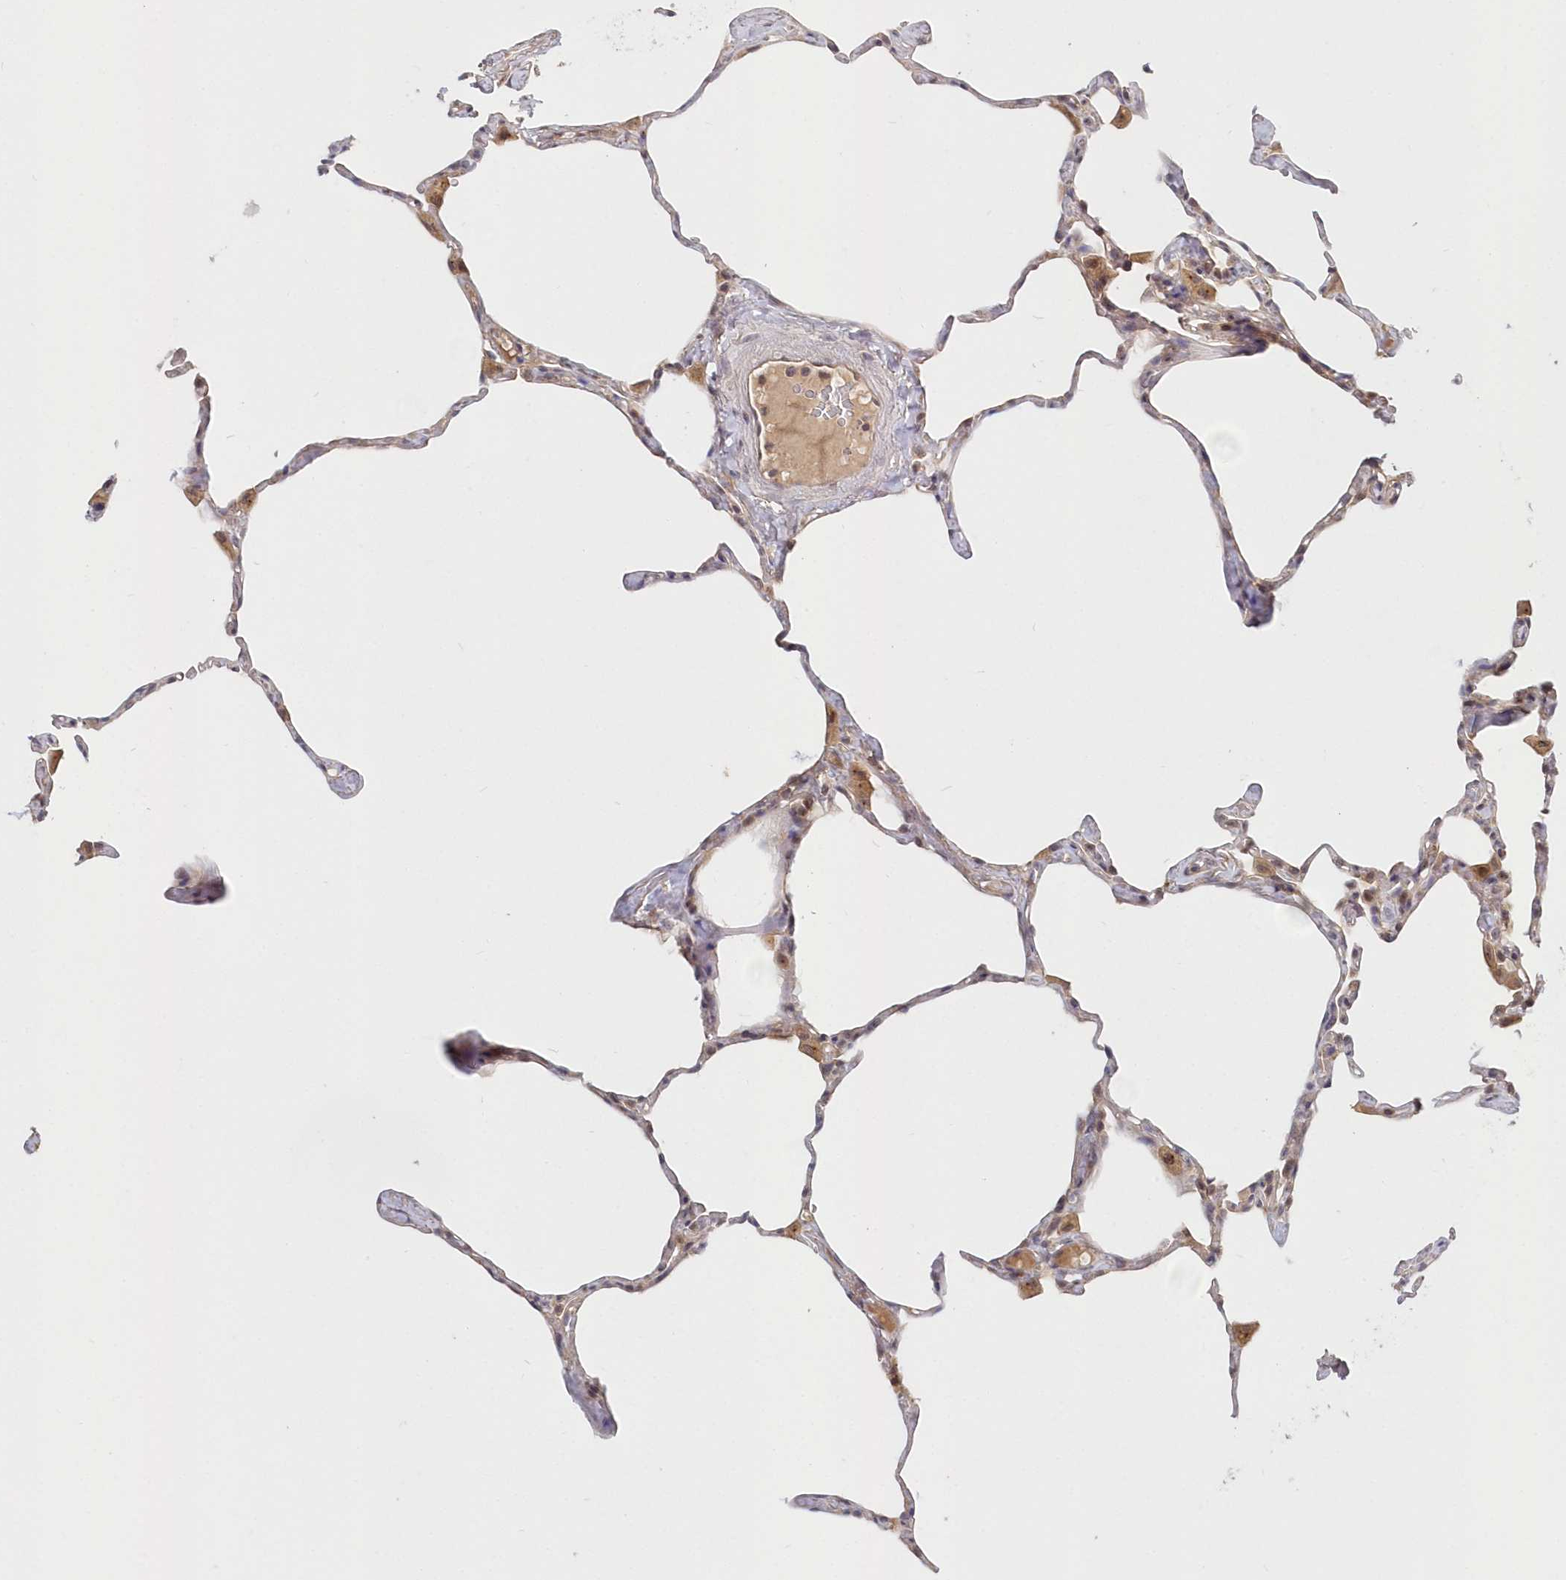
{"staining": {"intensity": "moderate", "quantity": "<25%", "location": "cytoplasmic/membranous"}, "tissue": "lung", "cell_type": "Alveolar cells", "image_type": "normal", "snomed": [{"axis": "morphology", "description": "Normal tissue, NOS"}, {"axis": "topography", "description": "Lung"}], "caption": "Protein expression analysis of unremarkable human lung reveals moderate cytoplasmic/membranous staining in about <25% of alveolar cells.", "gene": "KATNA1", "patient": {"sex": "male", "age": 65}}